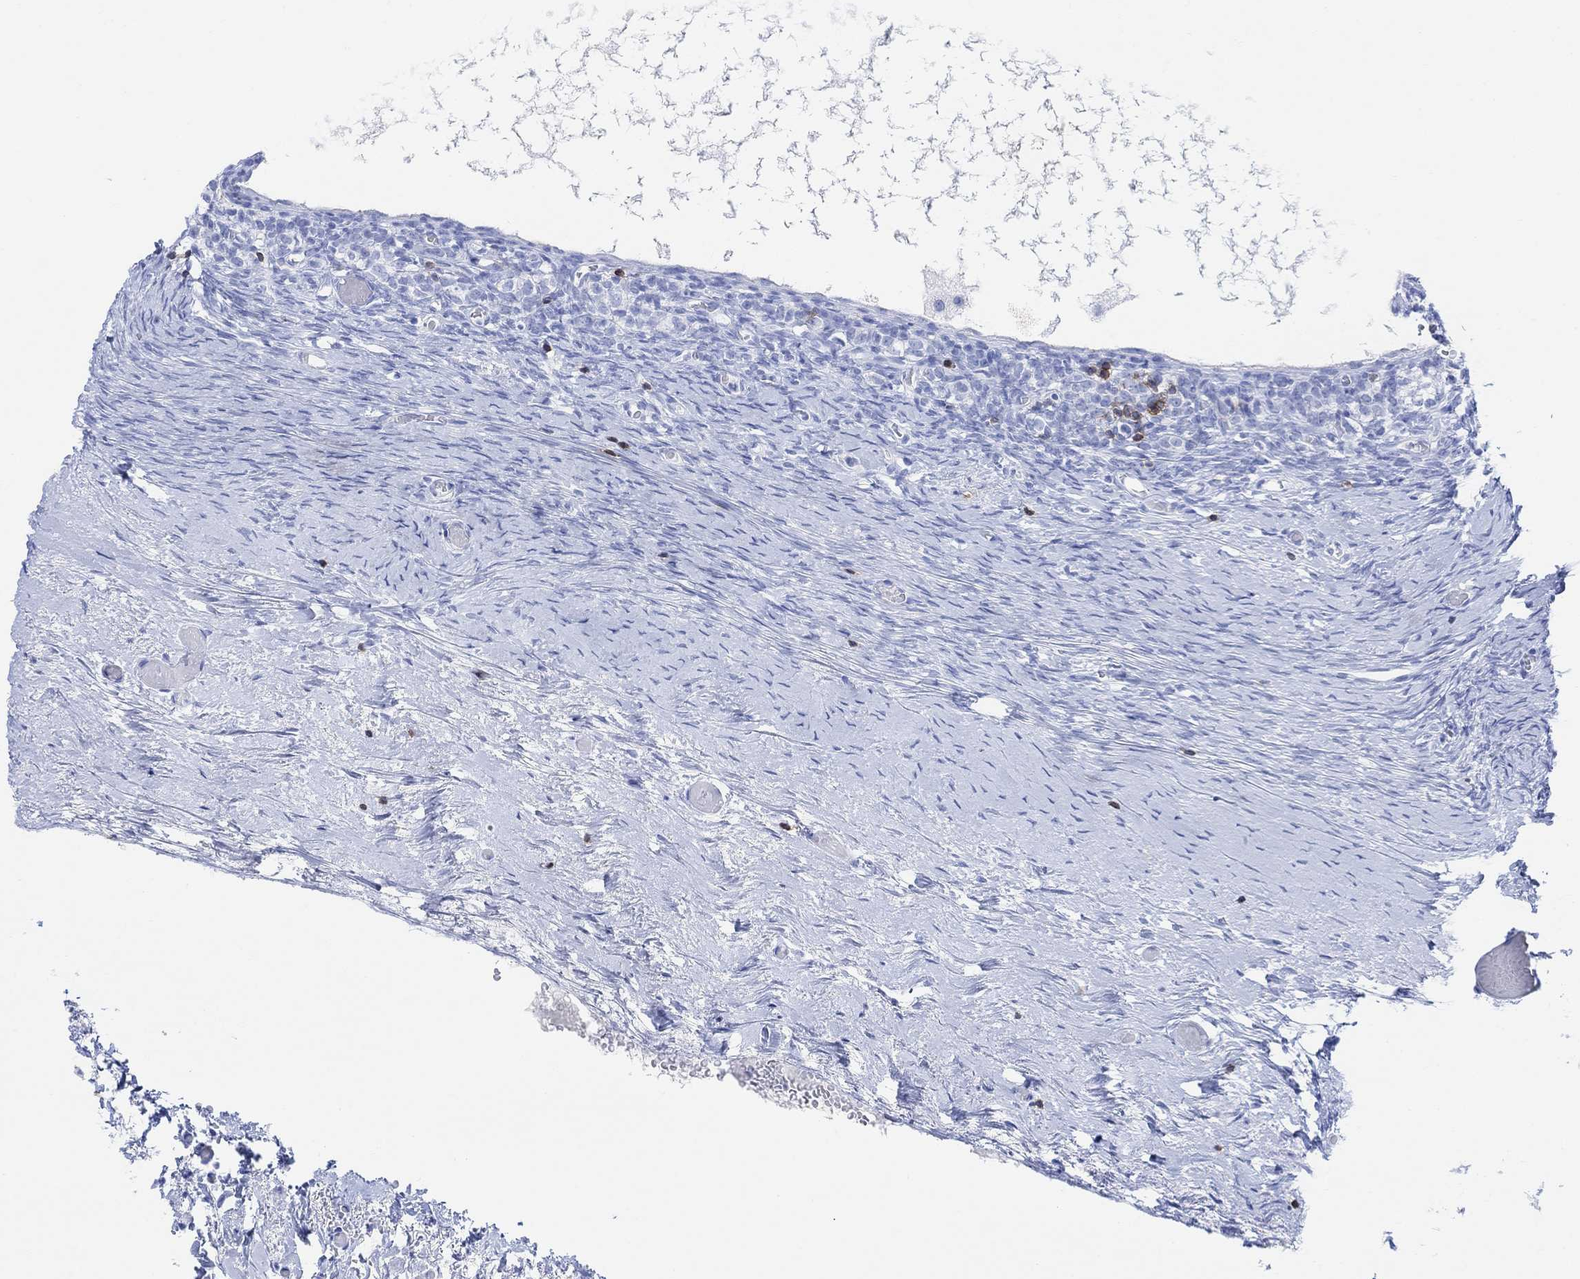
{"staining": {"intensity": "negative", "quantity": "none", "location": "none"}, "tissue": "ovary", "cell_type": "Follicle cells", "image_type": "normal", "snomed": [{"axis": "morphology", "description": "Normal tissue, NOS"}, {"axis": "topography", "description": "Ovary"}], "caption": "An immunohistochemistry histopathology image of unremarkable ovary is shown. There is no staining in follicle cells of ovary. (DAB IHC with hematoxylin counter stain).", "gene": "GPR65", "patient": {"sex": "female", "age": 39}}